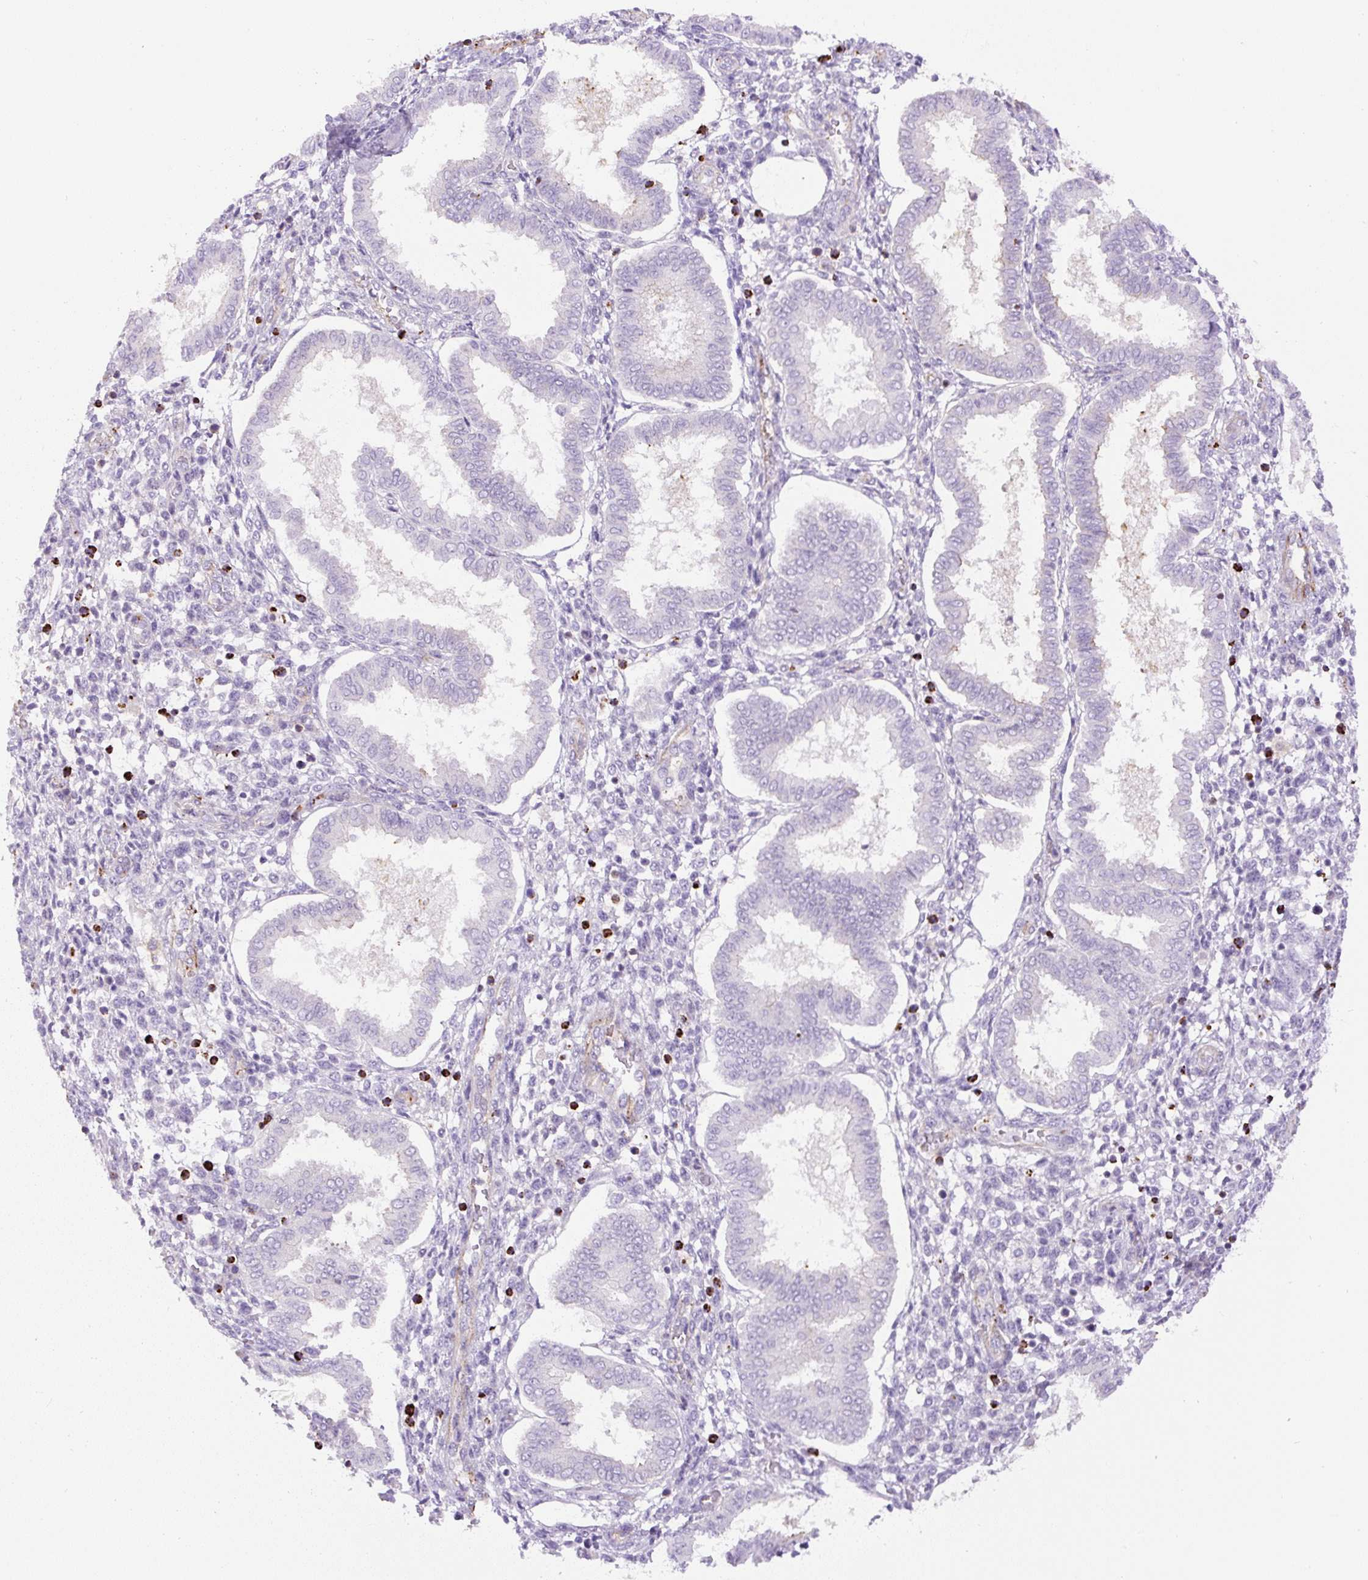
{"staining": {"intensity": "negative", "quantity": "none", "location": "none"}, "tissue": "endometrium", "cell_type": "Cells in endometrial stroma", "image_type": "normal", "snomed": [{"axis": "morphology", "description": "Normal tissue, NOS"}, {"axis": "topography", "description": "Endometrium"}], "caption": "Cells in endometrial stroma are negative for protein expression in benign human endometrium.", "gene": "B3GALT5", "patient": {"sex": "female", "age": 24}}